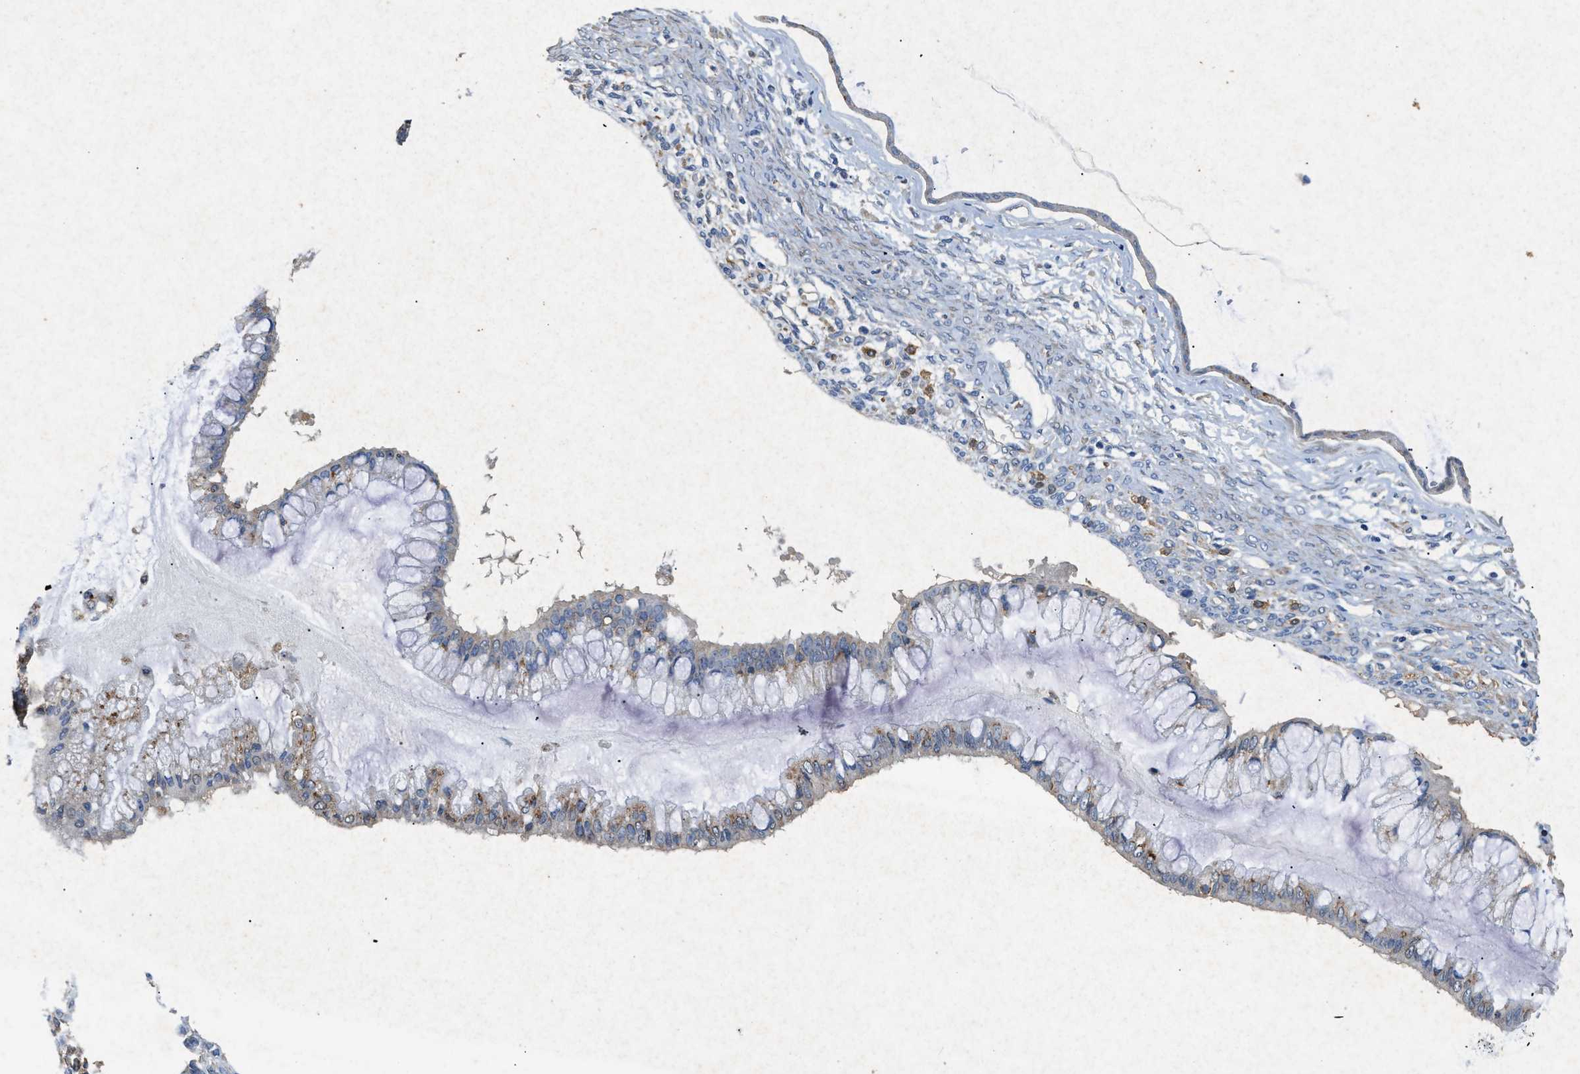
{"staining": {"intensity": "moderate", "quantity": "<25%", "location": "cytoplasmic/membranous"}, "tissue": "ovarian cancer", "cell_type": "Tumor cells", "image_type": "cancer", "snomed": [{"axis": "morphology", "description": "Cystadenocarcinoma, mucinous, NOS"}, {"axis": "topography", "description": "Ovary"}], "caption": "Immunohistochemistry (IHC) (DAB) staining of mucinous cystadenocarcinoma (ovarian) exhibits moderate cytoplasmic/membranous protein staining in about <25% of tumor cells.", "gene": "CDK15", "patient": {"sex": "female", "age": 73}}